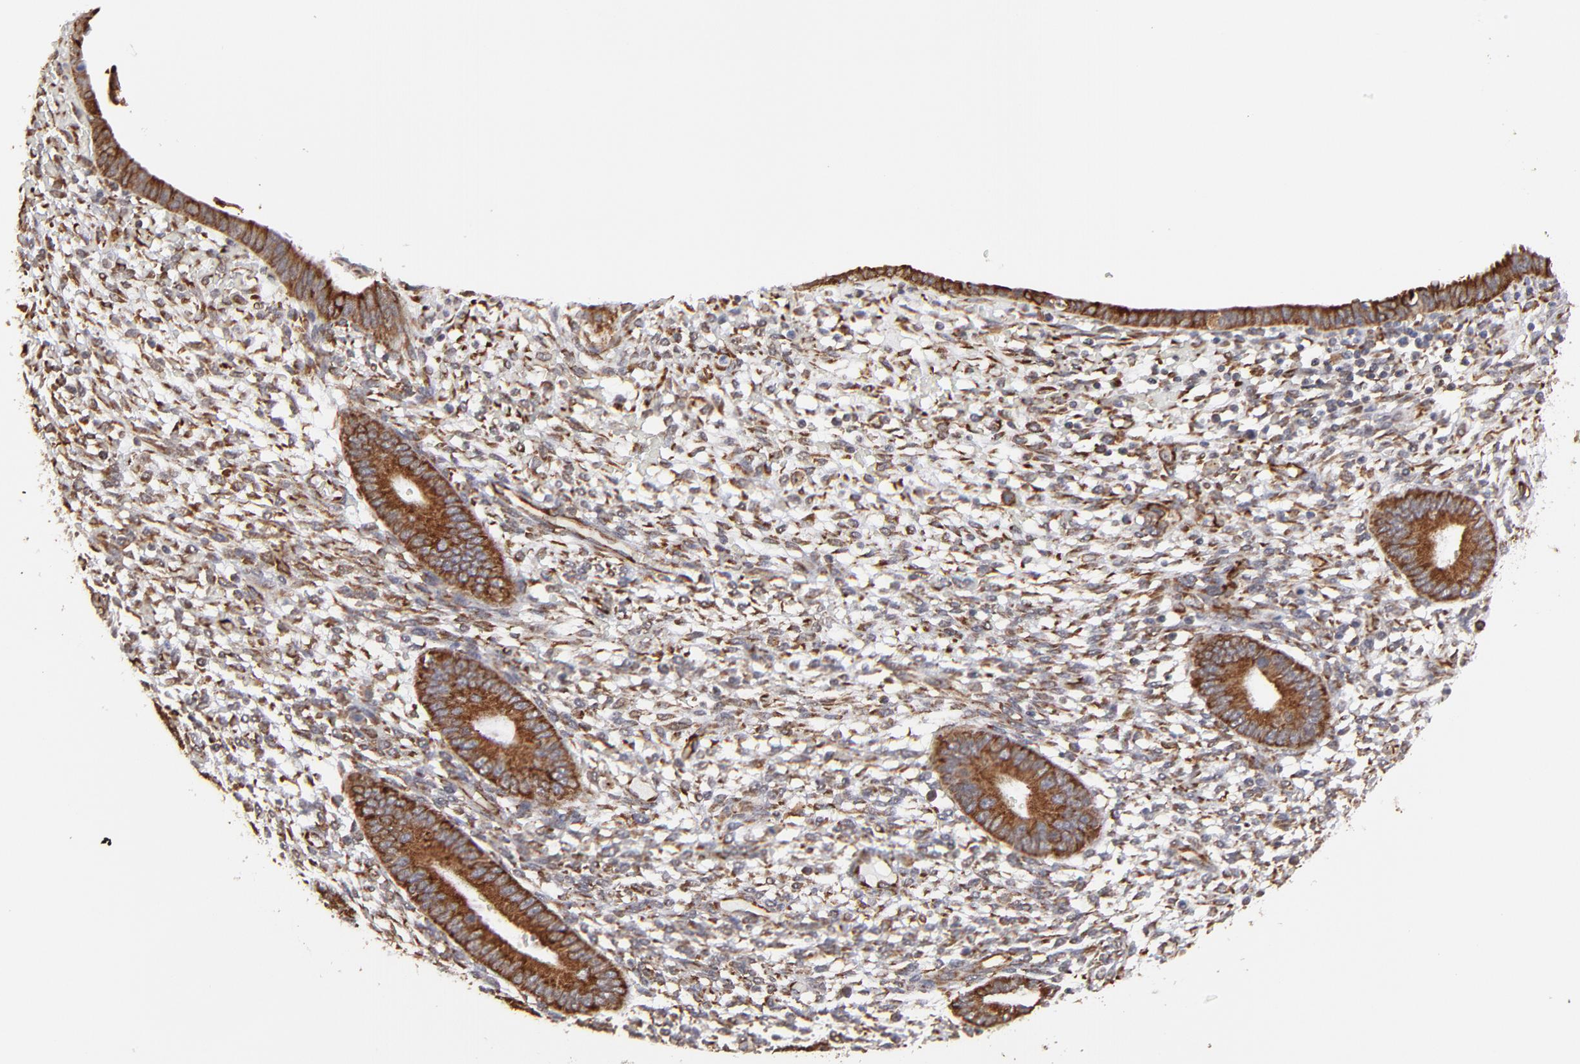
{"staining": {"intensity": "moderate", "quantity": ">75%", "location": "cytoplasmic/membranous"}, "tissue": "endometrium", "cell_type": "Cells in endometrial stroma", "image_type": "normal", "snomed": [{"axis": "morphology", "description": "Normal tissue, NOS"}, {"axis": "topography", "description": "Endometrium"}], "caption": "A high-resolution micrograph shows immunohistochemistry (IHC) staining of normal endometrium, which demonstrates moderate cytoplasmic/membranous expression in approximately >75% of cells in endometrial stroma.", "gene": "KTN1", "patient": {"sex": "female", "age": 42}}